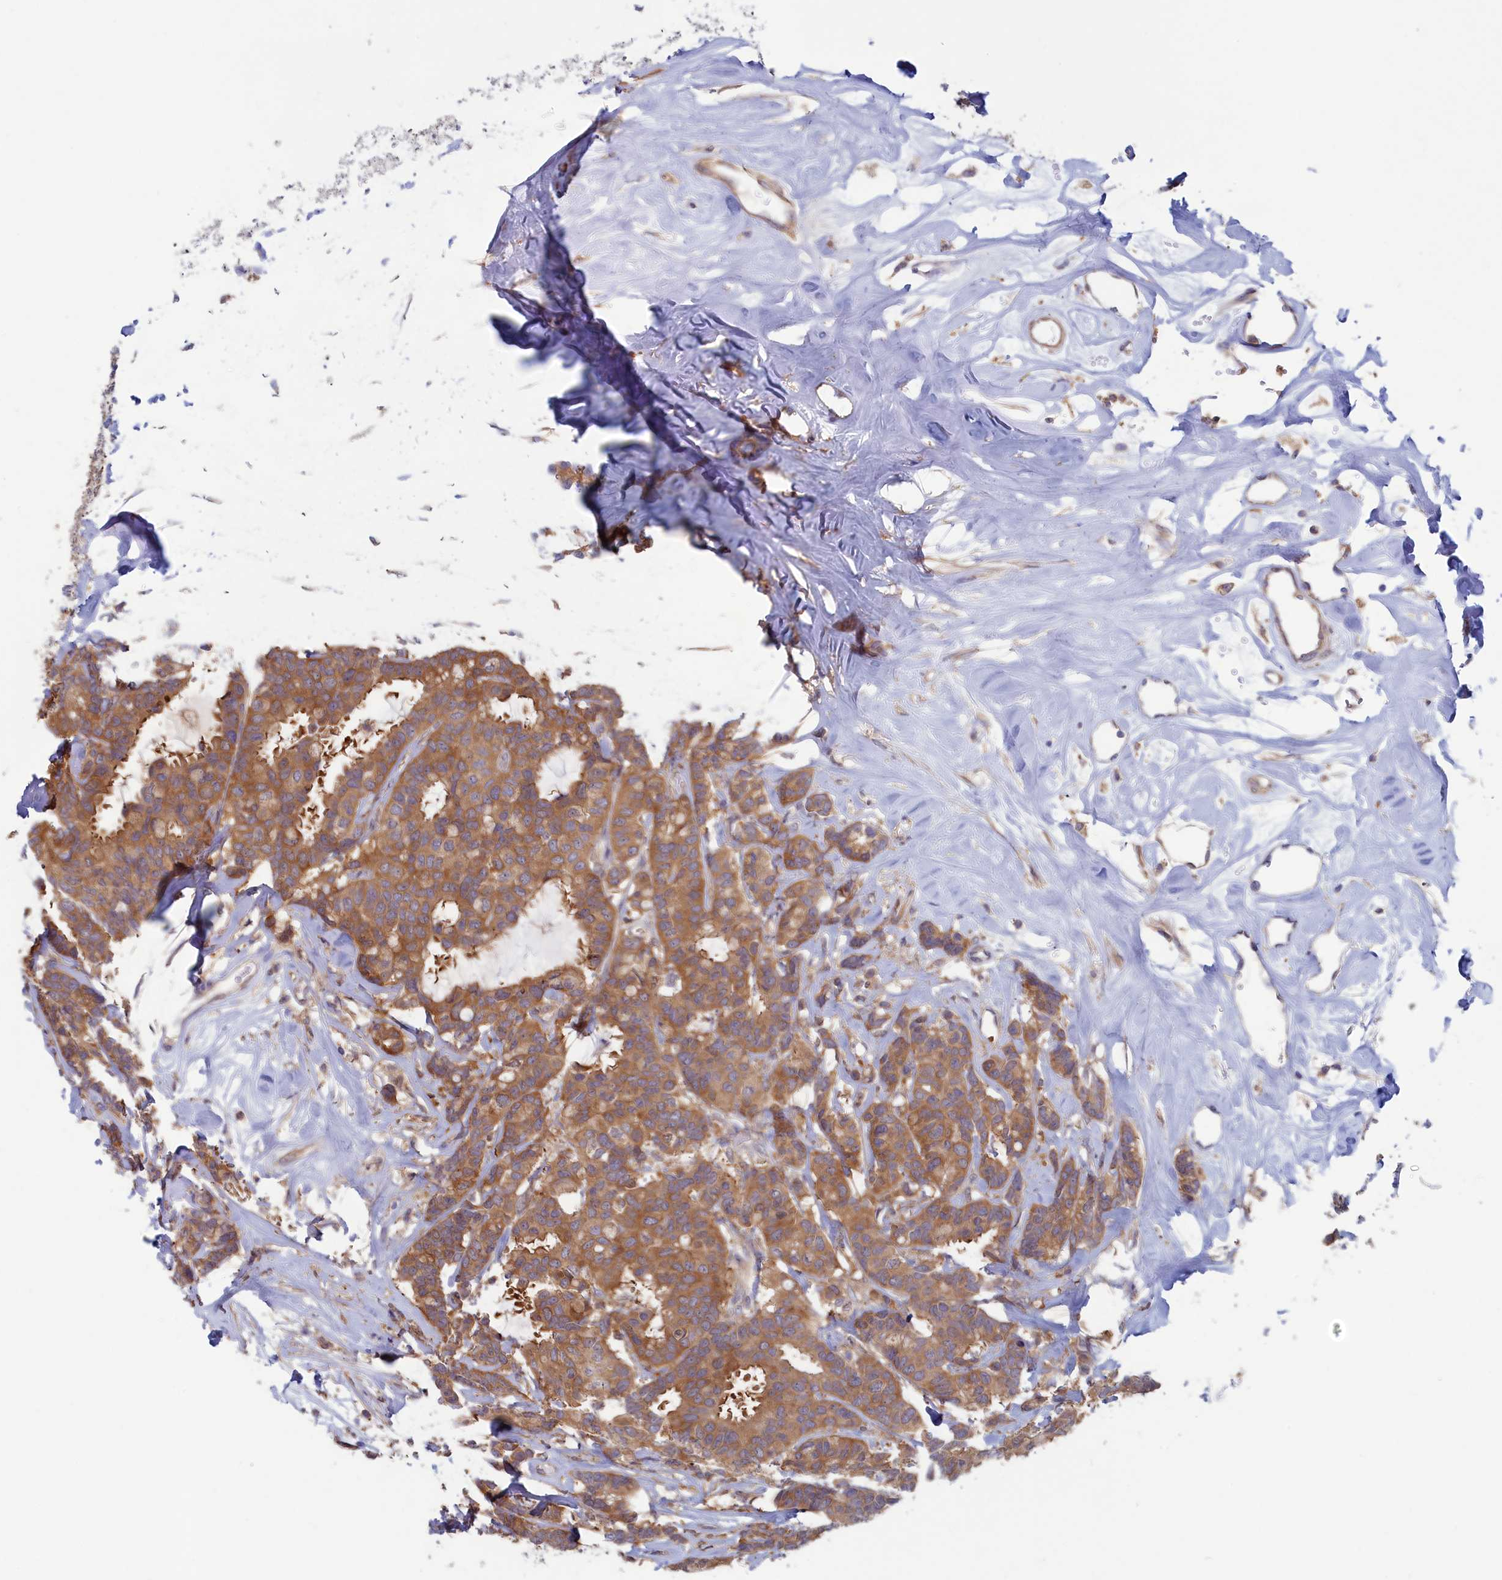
{"staining": {"intensity": "moderate", "quantity": ">75%", "location": "cytoplasmic/membranous"}, "tissue": "breast cancer", "cell_type": "Tumor cells", "image_type": "cancer", "snomed": [{"axis": "morphology", "description": "Duct carcinoma"}, {"axis": "topography", "description": "Breast"}], "caption": "Breast cancer (invasive ductal carcinoma) was stained to show a protein in brown. There is medium levels of moderate cytoplasmic/membranous positivity in approximately >75% of tumor cells.", "gene": "SYNDIG1L", "patient": {"sex": "female", "age": 87}}